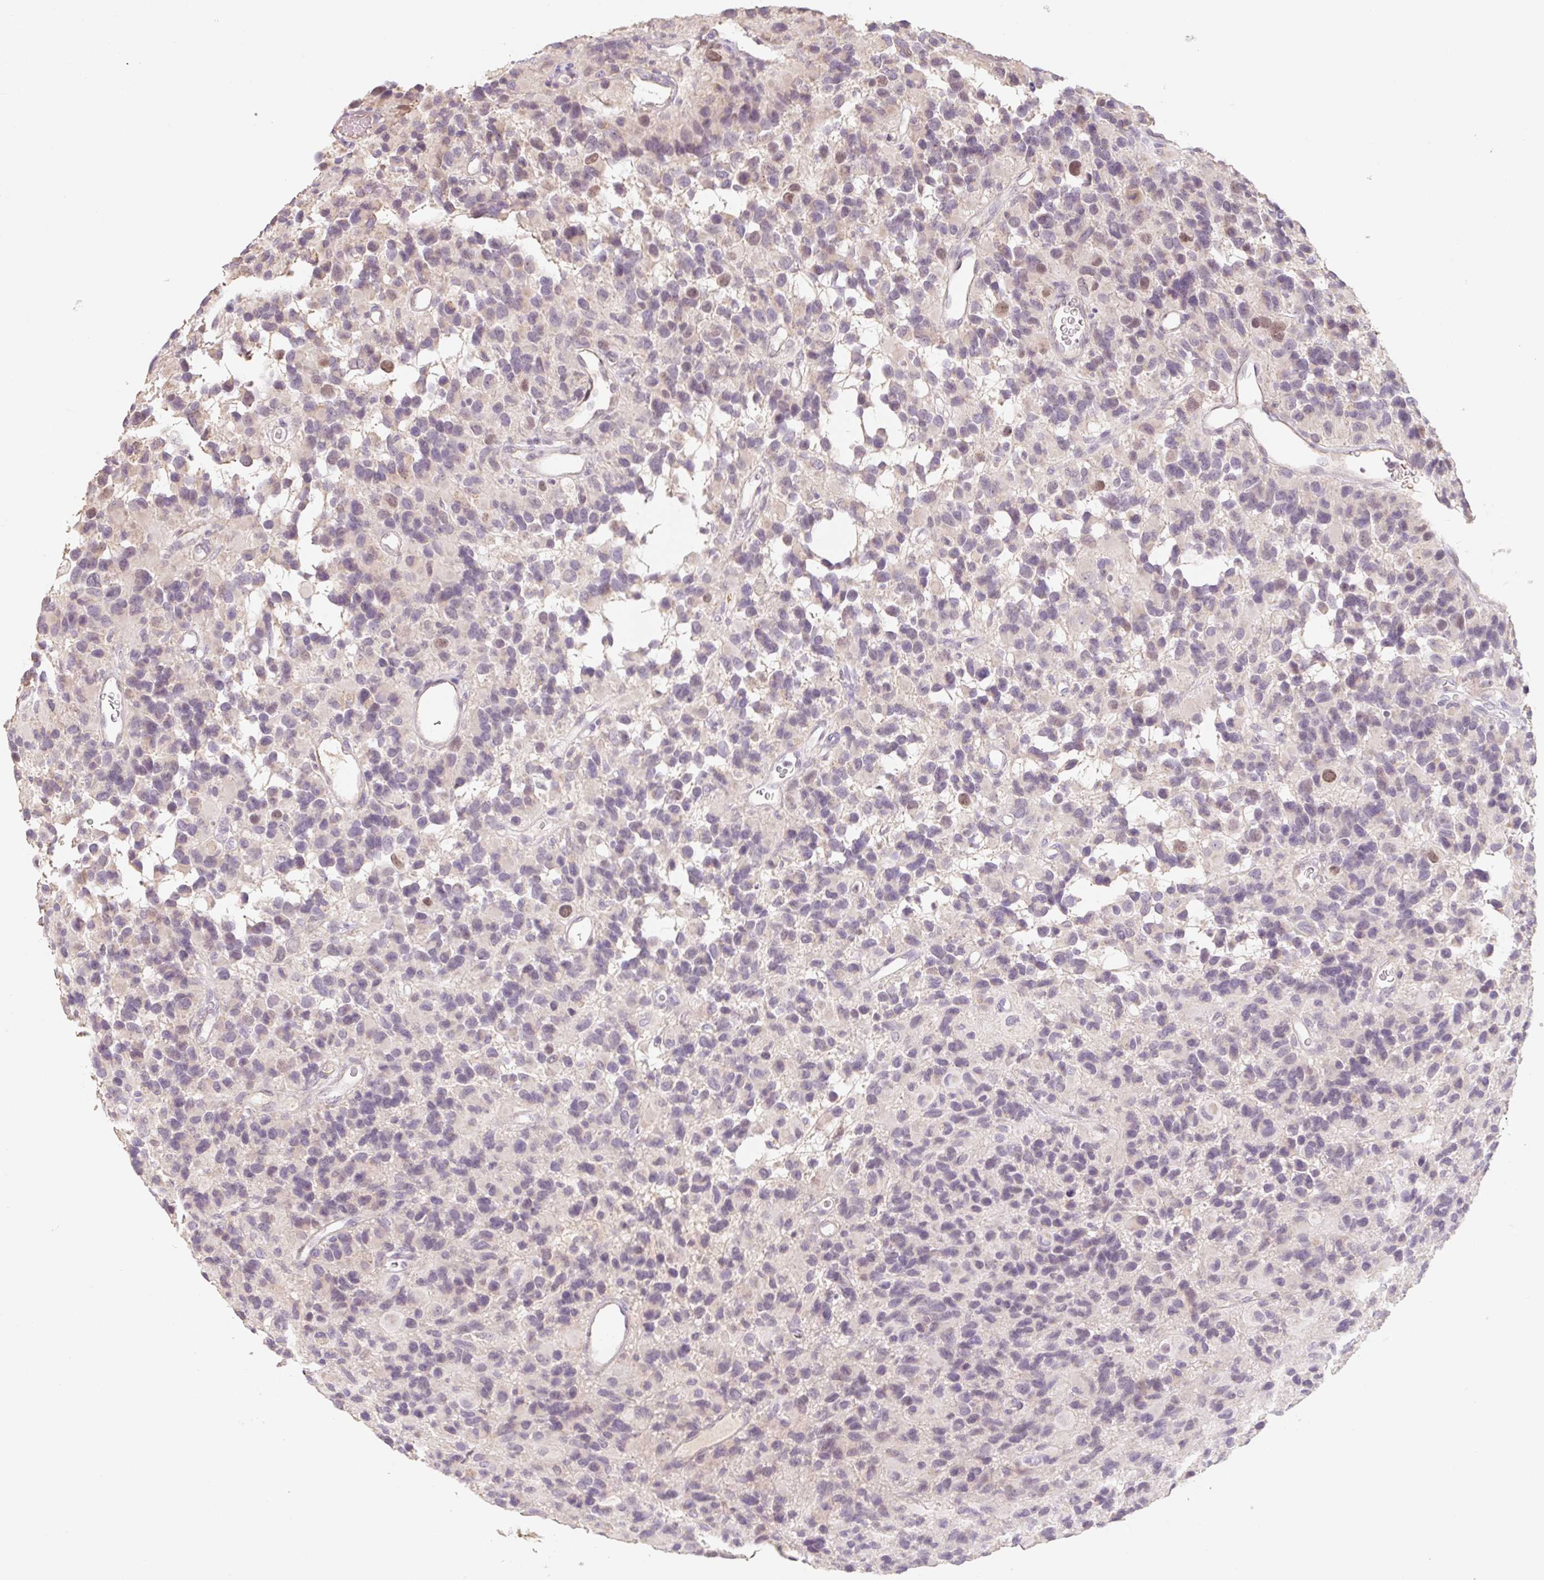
{"staining": {"intensity": "moderate", "quantity": "25%-75%", "location": "nuclear"}, "tissue": "glioma", "cell_type": "Tumor cells", "image_type": "cancer", "snomed": [{"axis": "morphology", "description": "Glioma, malignant, High grade"}, {"axis": "topography", "description": "Brain"}], "caption": "IHC staining of high-grade glioma (malignant), which demonstrates medium levels of moderate nuclear staining in approximately 25%-75% of tumor cells indicating moderate nuclear protein positivity. The staining was performed using DAB (3,3'-diaminobenzidine) (brown) for protein detection and nuclei were counterstained in hematoxylin (blue).", "gene": "MIA2", "patient": {"sex": "male", "age": 77}}